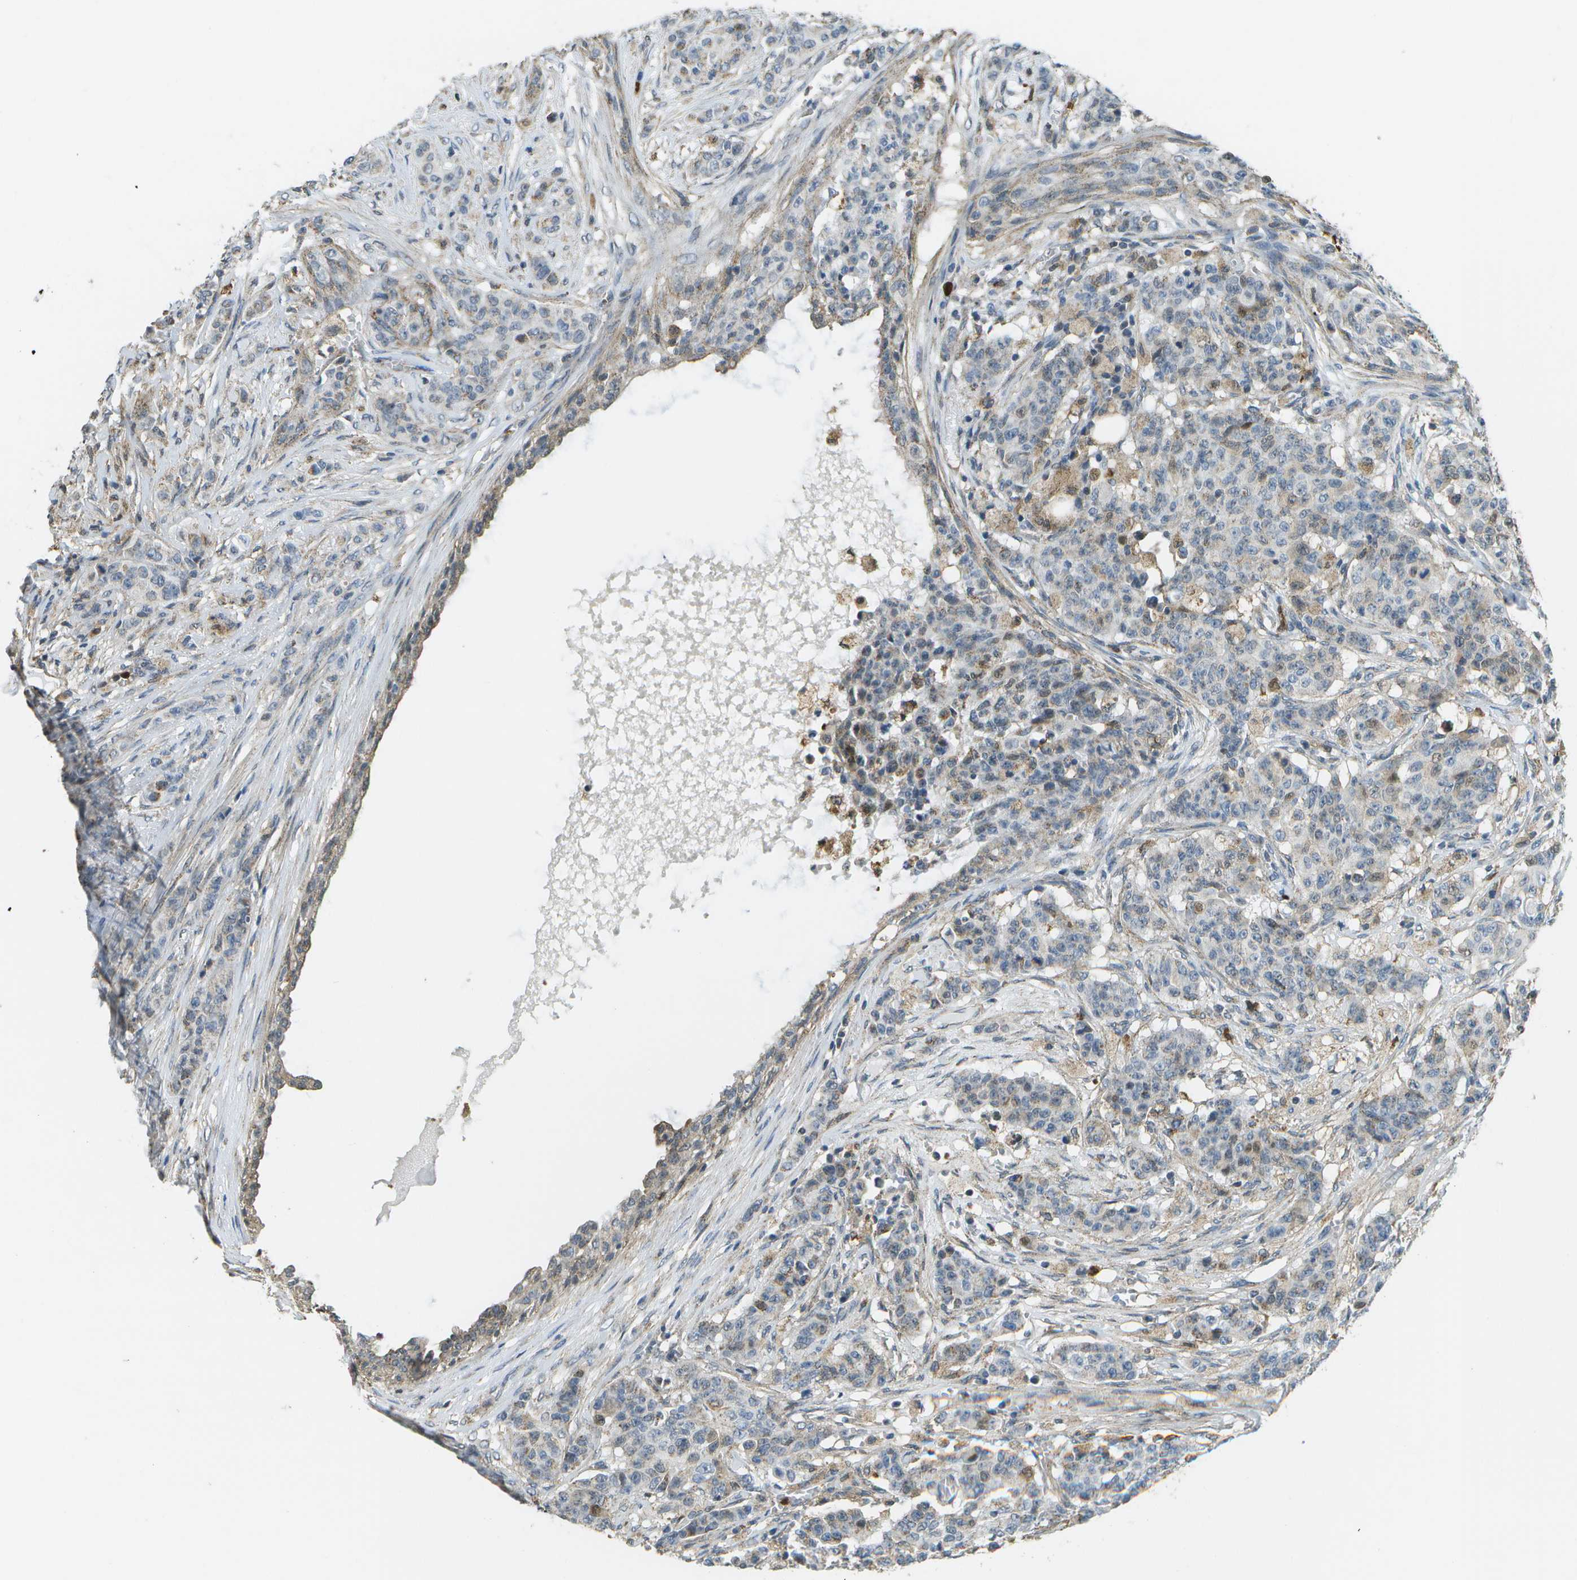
{"staining": {"intensity": "weak", "quantity": "25%-75%", "location": "cytoplasmic/membranous"}, "tissue": "breast cancer", "cell_type": "Tumor cells", "image_type": "cancer", "snomed": [{"axis": "morphology", "description": "Normal tissue, NOS"}, {"axis": "morphology", "description": "Duct carcinoma"}, {"axis": "topography", "description": "Breast"}], "caption": "Immunohistochemistry (IHC) (DAB) staining of breast cancer demonstrates weak cytoplasmic/membranous protein positivity in about 25%-75% of tumor cells.", "gene": "CACHD1", "patient": {"sex": "female", "age": 40}}